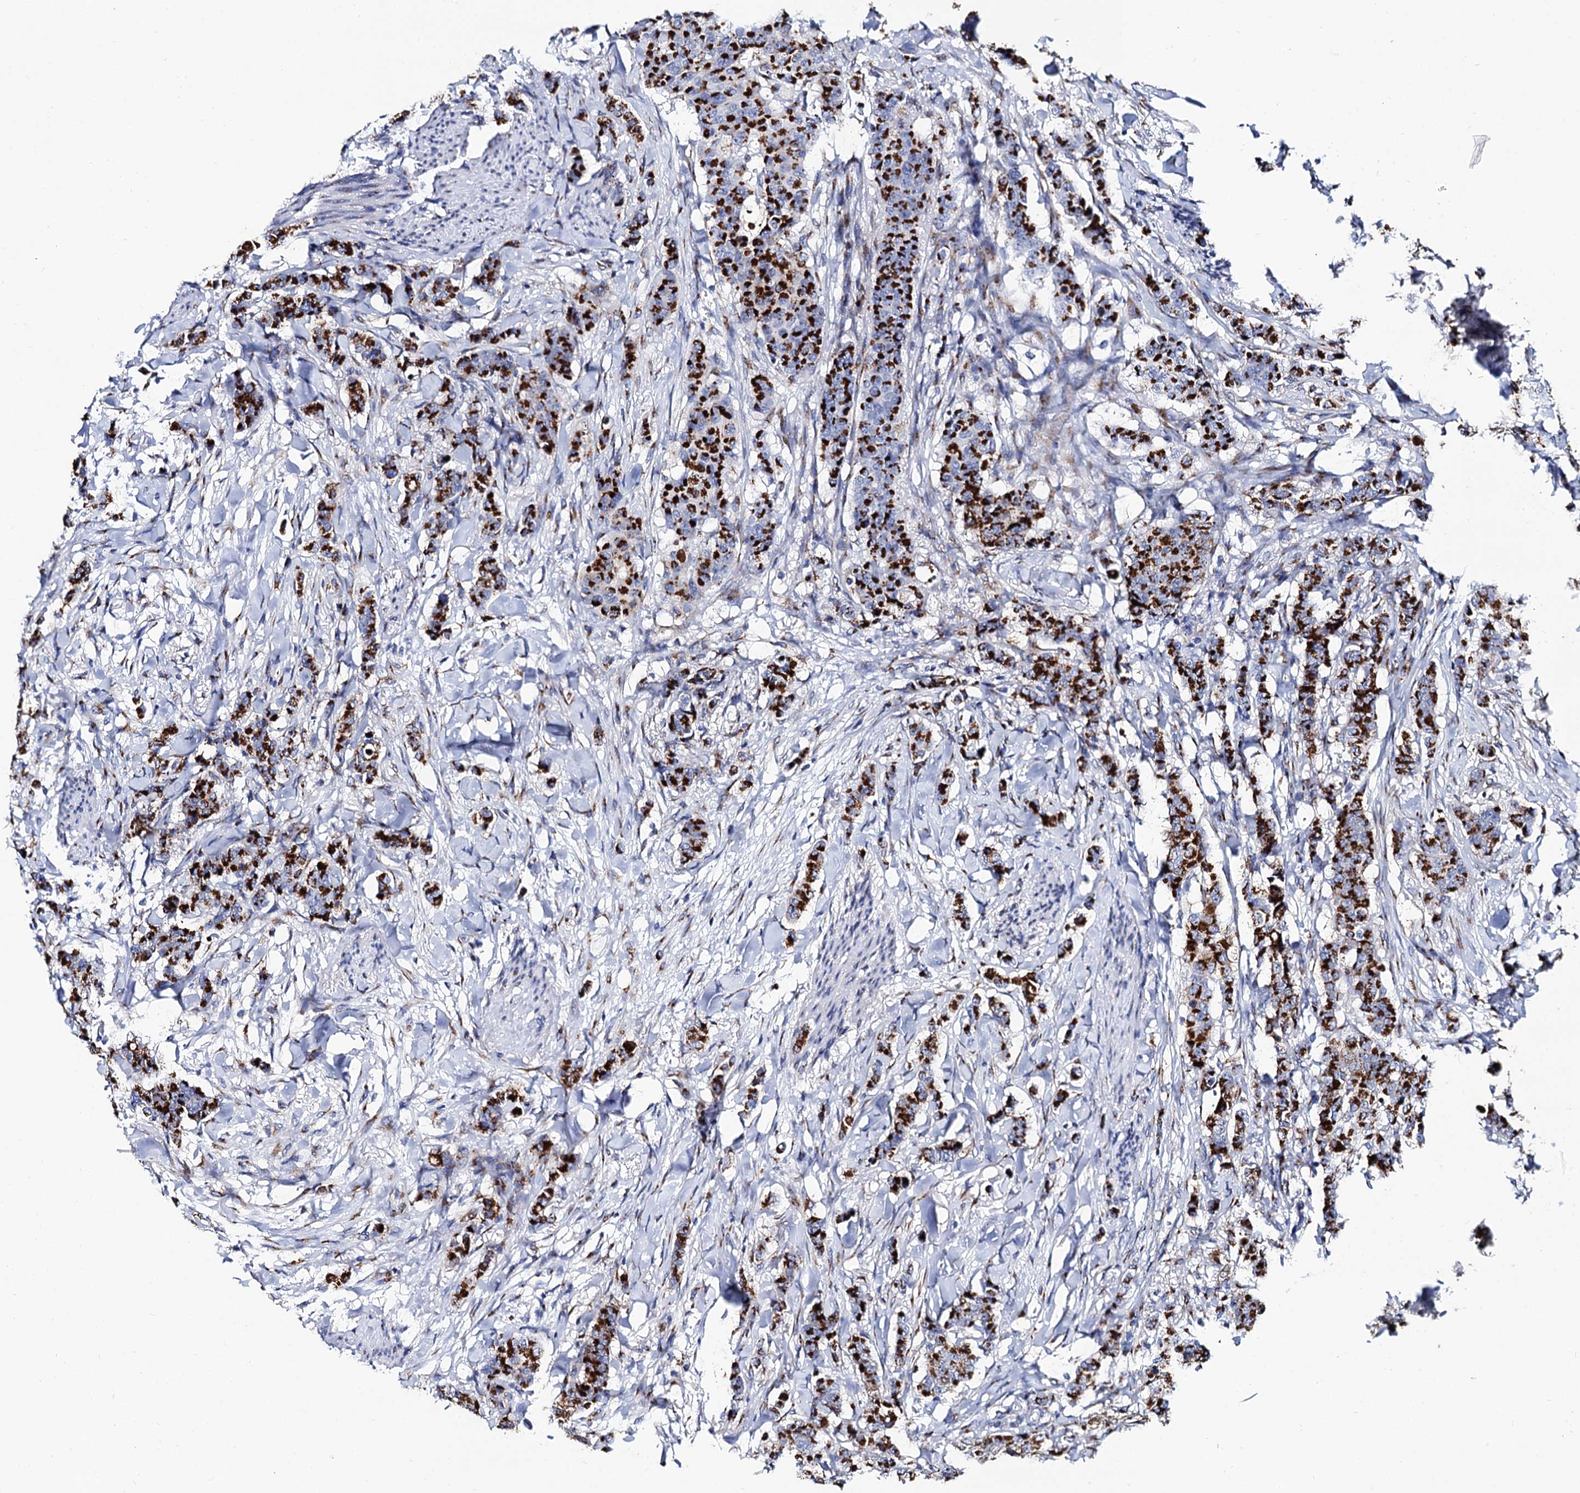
{"staining": {"intensity": "strong", "quantity": ">75%", "location": "cytoplasmic/membranous"}, "tissue": "breast cancer", "cell_type": "Tumor cells", "image_type": "cancer", "snomed": [{"axis": "morphology", "description": "Duct carcinoma"}, {"axis": "topography", "description": "Breast"}], "caption": "Breast cancer stained with IHC shows strong cytoplasmic/membranous positivity in approximately >75% of tumor cells.", "gene": "TM9SF3", "patient": {"sex": "female", "age": 40}}